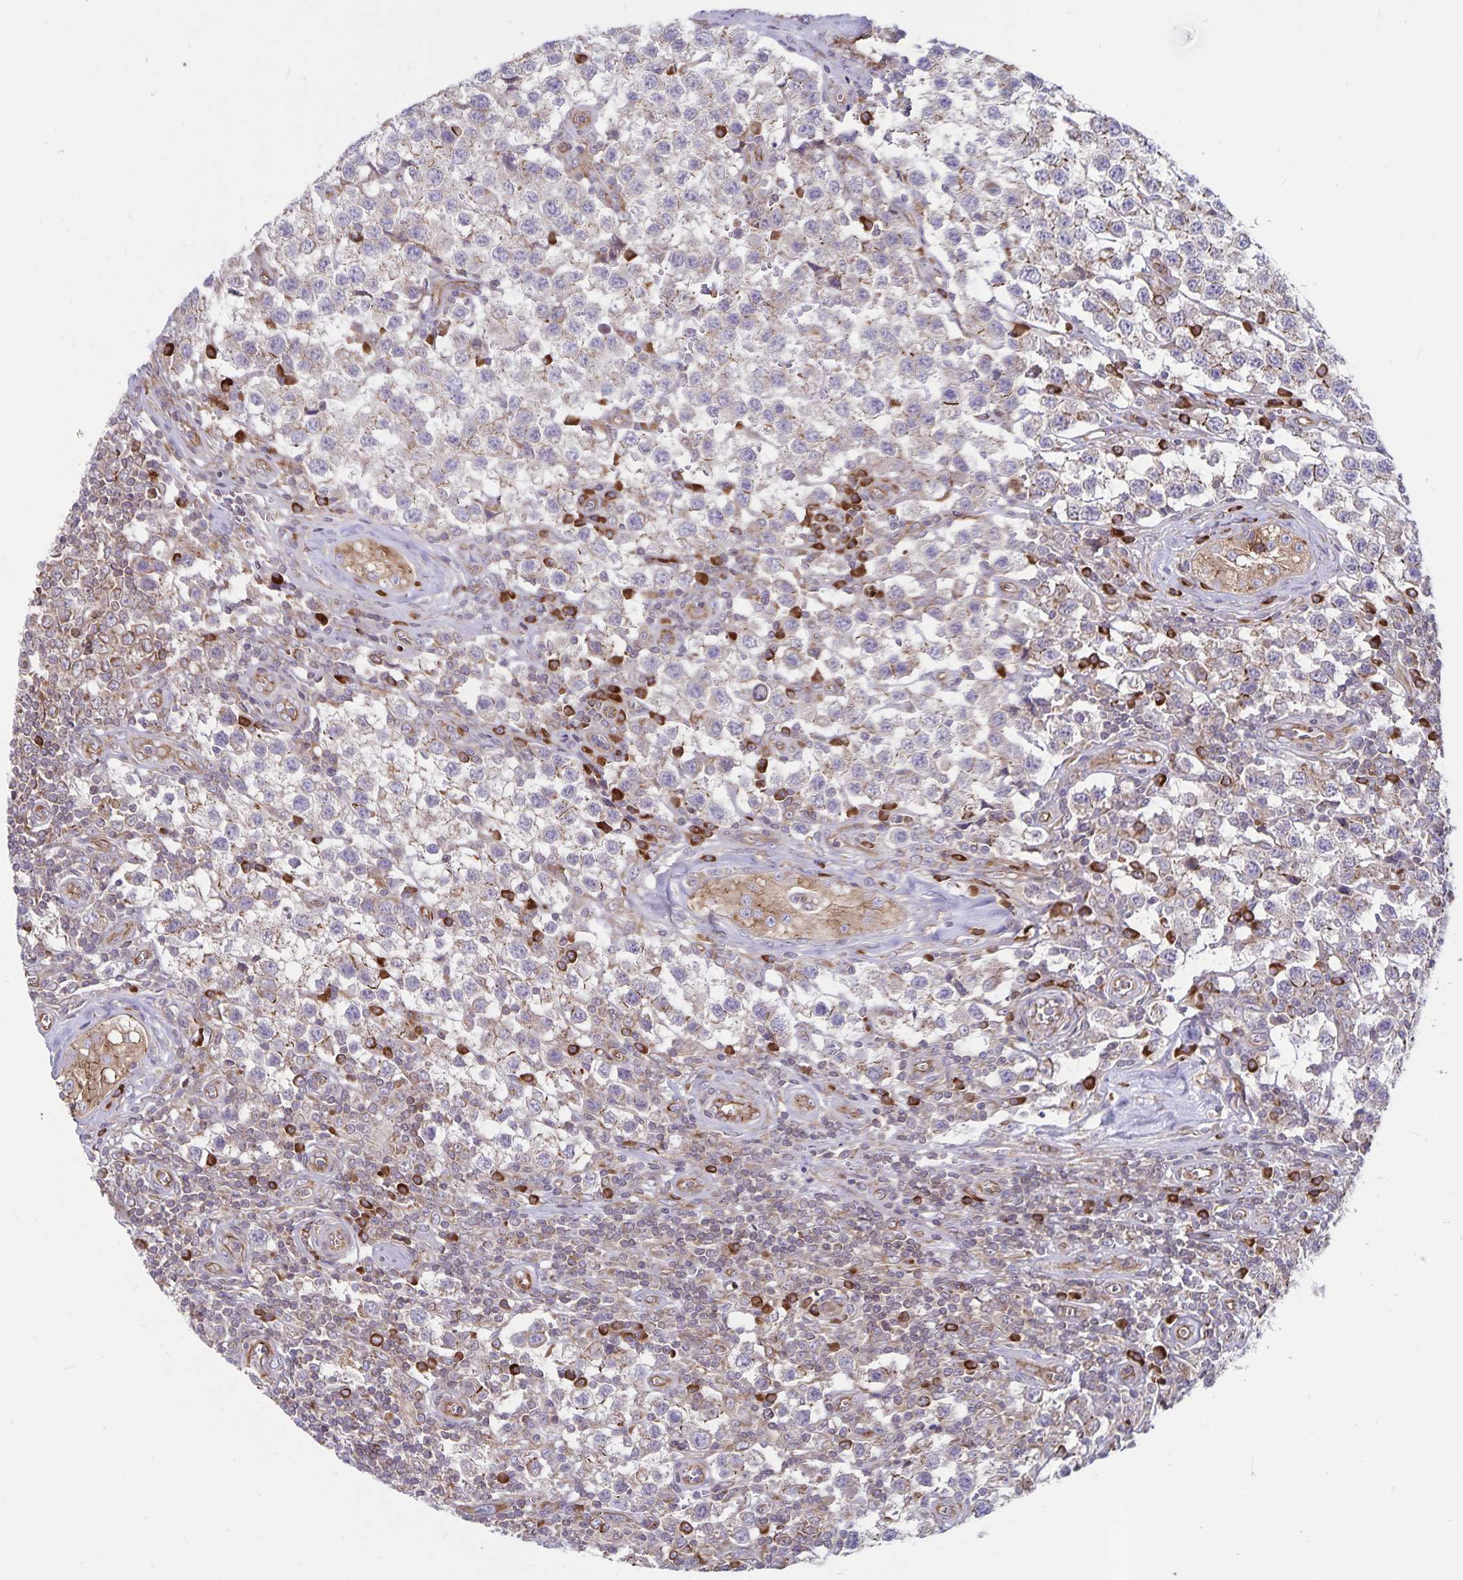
{"staining": {"intensity": "weak", "quantity": "<25%", "location": "cytoplasmic/membranous"}, "tissue": "testis cancer", "cell_type": "Tumor cells", "image_type": "cancer", "snomed": [{"axis": "morphology", "description": "Seminoma, NOS"}, {"axis": "topography", "description": "Testis"}], "caption": "Tumor cells are negative for protein expression in human testis seminoma.", "gene": "SEC62", "patient": {"sex": "male", "age": 34}}